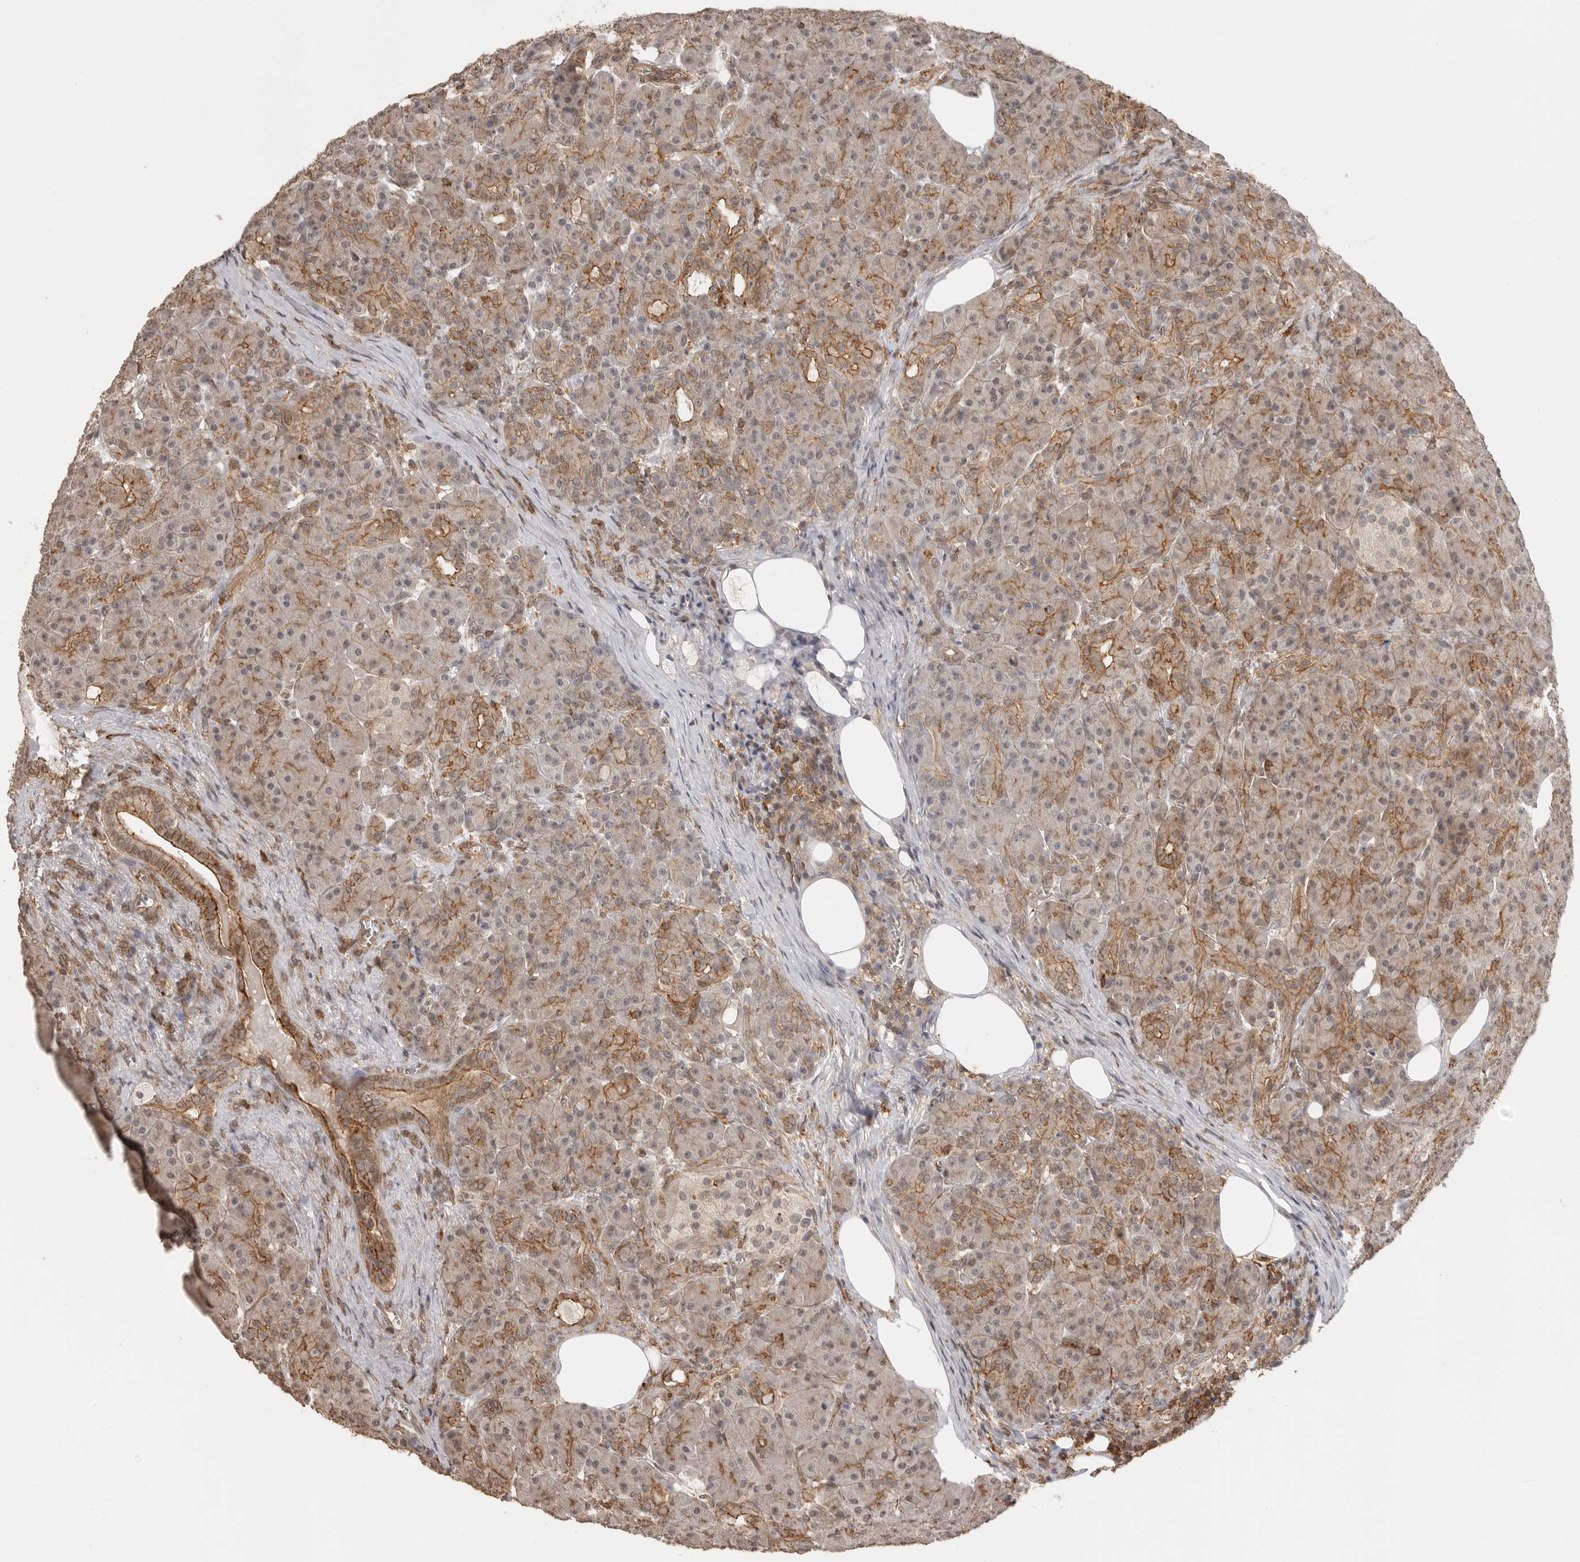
{"staining": {"intensity": "strong", "quantity": "<25%", "location": "cytoplasmic/membranous"}, "tissue": "pancreas", "cell_type": "Exocrine glandular cells", "image_type": "normal", "snomed": [{"axis": "morphology", "description": "Normal tissue, NOS"}, {"axis": "topography", "description": "Pancreas"}], "caption": "Immunohistochemistry (IHC) micrograph of unremarkable pancreas stained for a protein (brown), which demonstrates medium levels of strong cytoplasmic/membranous positivity in about <25% of exocrine glandular cells.", "gene": "GPC2", "patient": {"sex": "male", "age": 63}}